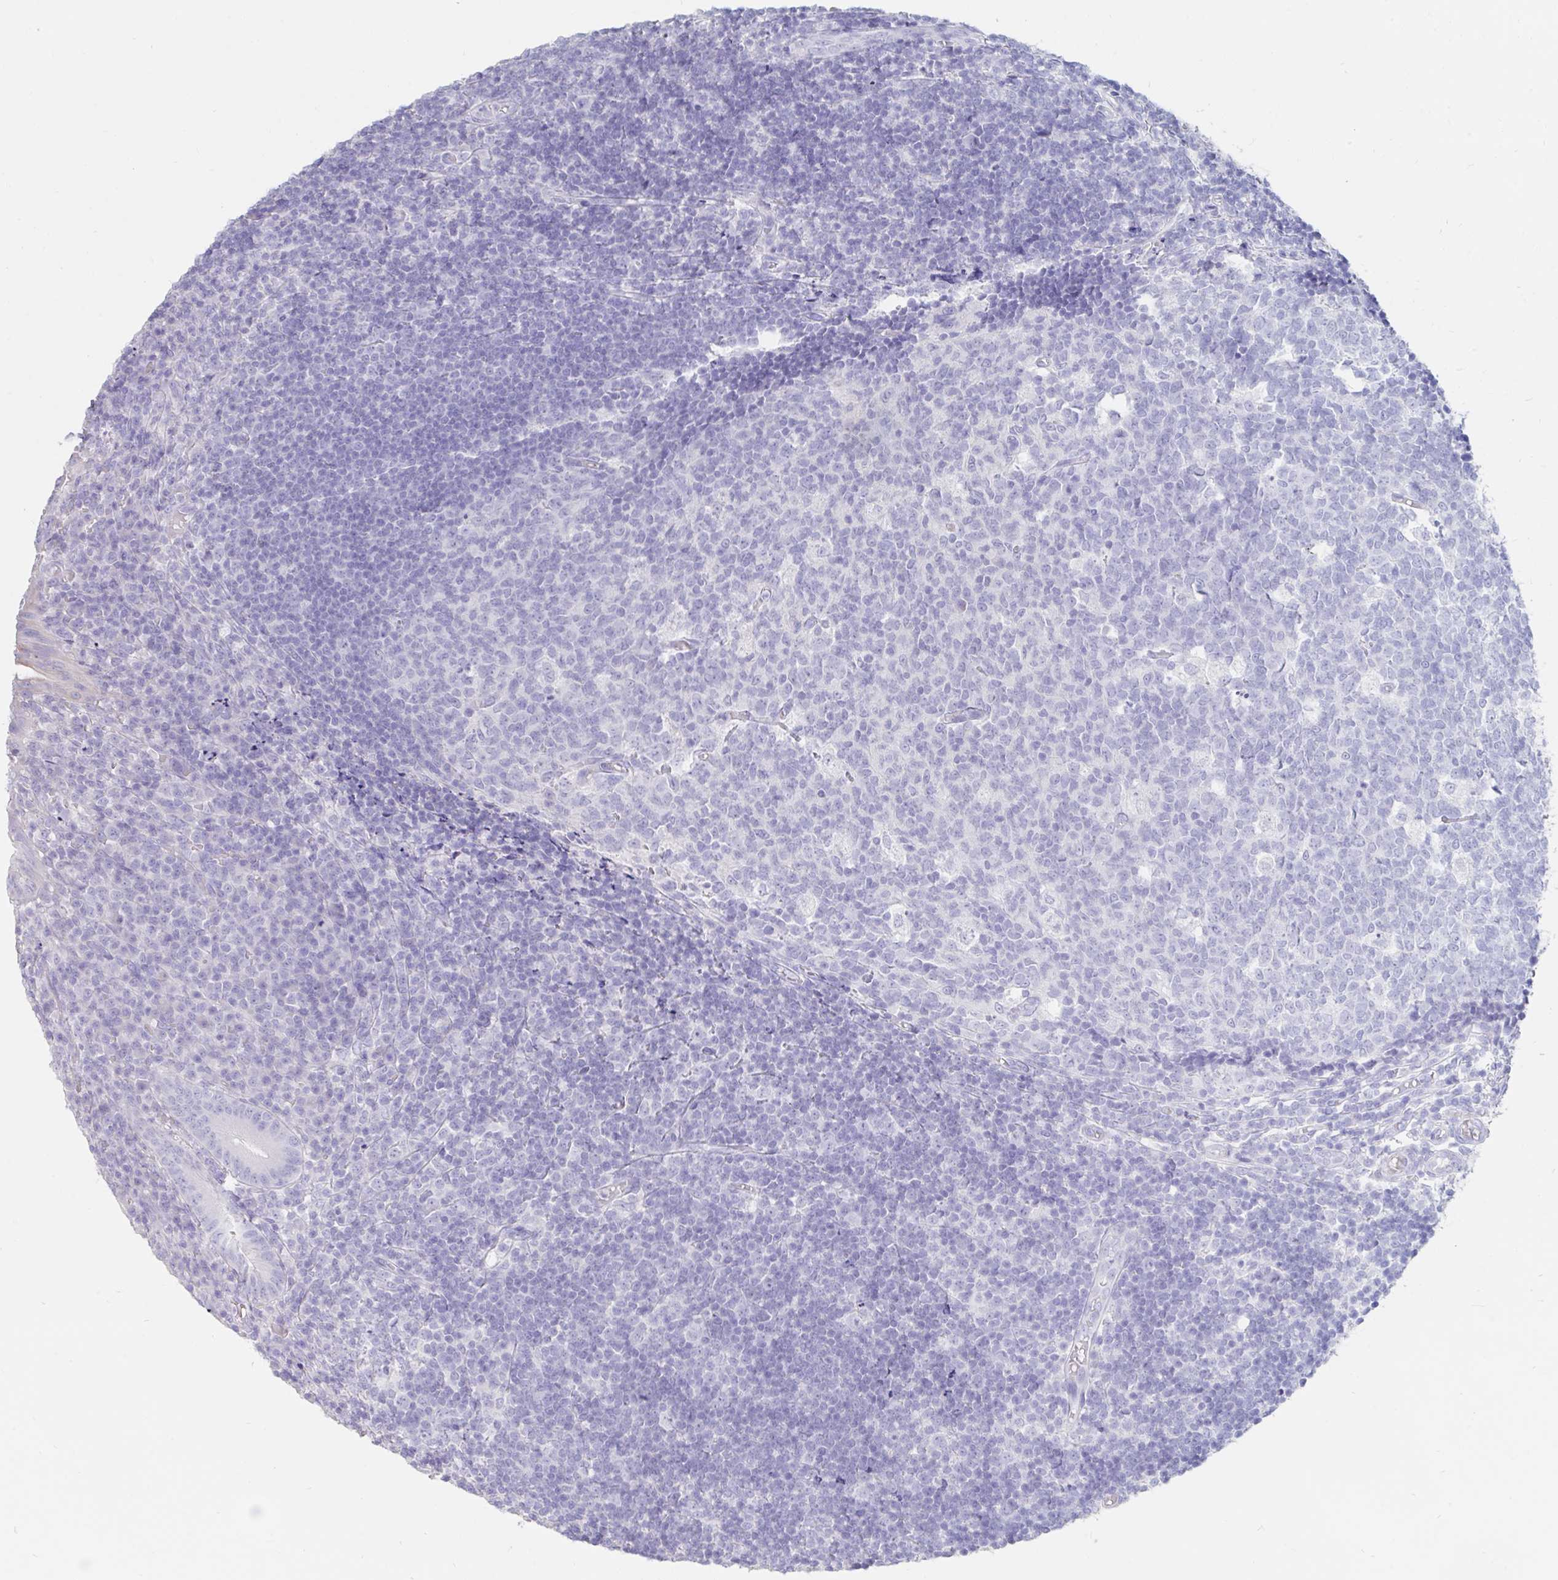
{"staining": {"intensity": "negative", "quantity": "none", "location": "none"}, "tissue": "appendix", "cell_type": "Glandular cells", "image_type": "normal", "snomed": [{"axis": "morphology", "description": "Normal tissue, NOS"}, {"axis": "topography", "description": "Appendix"}], "caption": "Immunohistochemistry (IHC) photomicrograph of unremarkable appendix: appendix stained with DAB (3,3'-diaminobenzidine) shows no significant protein expression in glandular cells.", "gene": "TNNC1", "patient": {"sex": "male", "age": 18}}